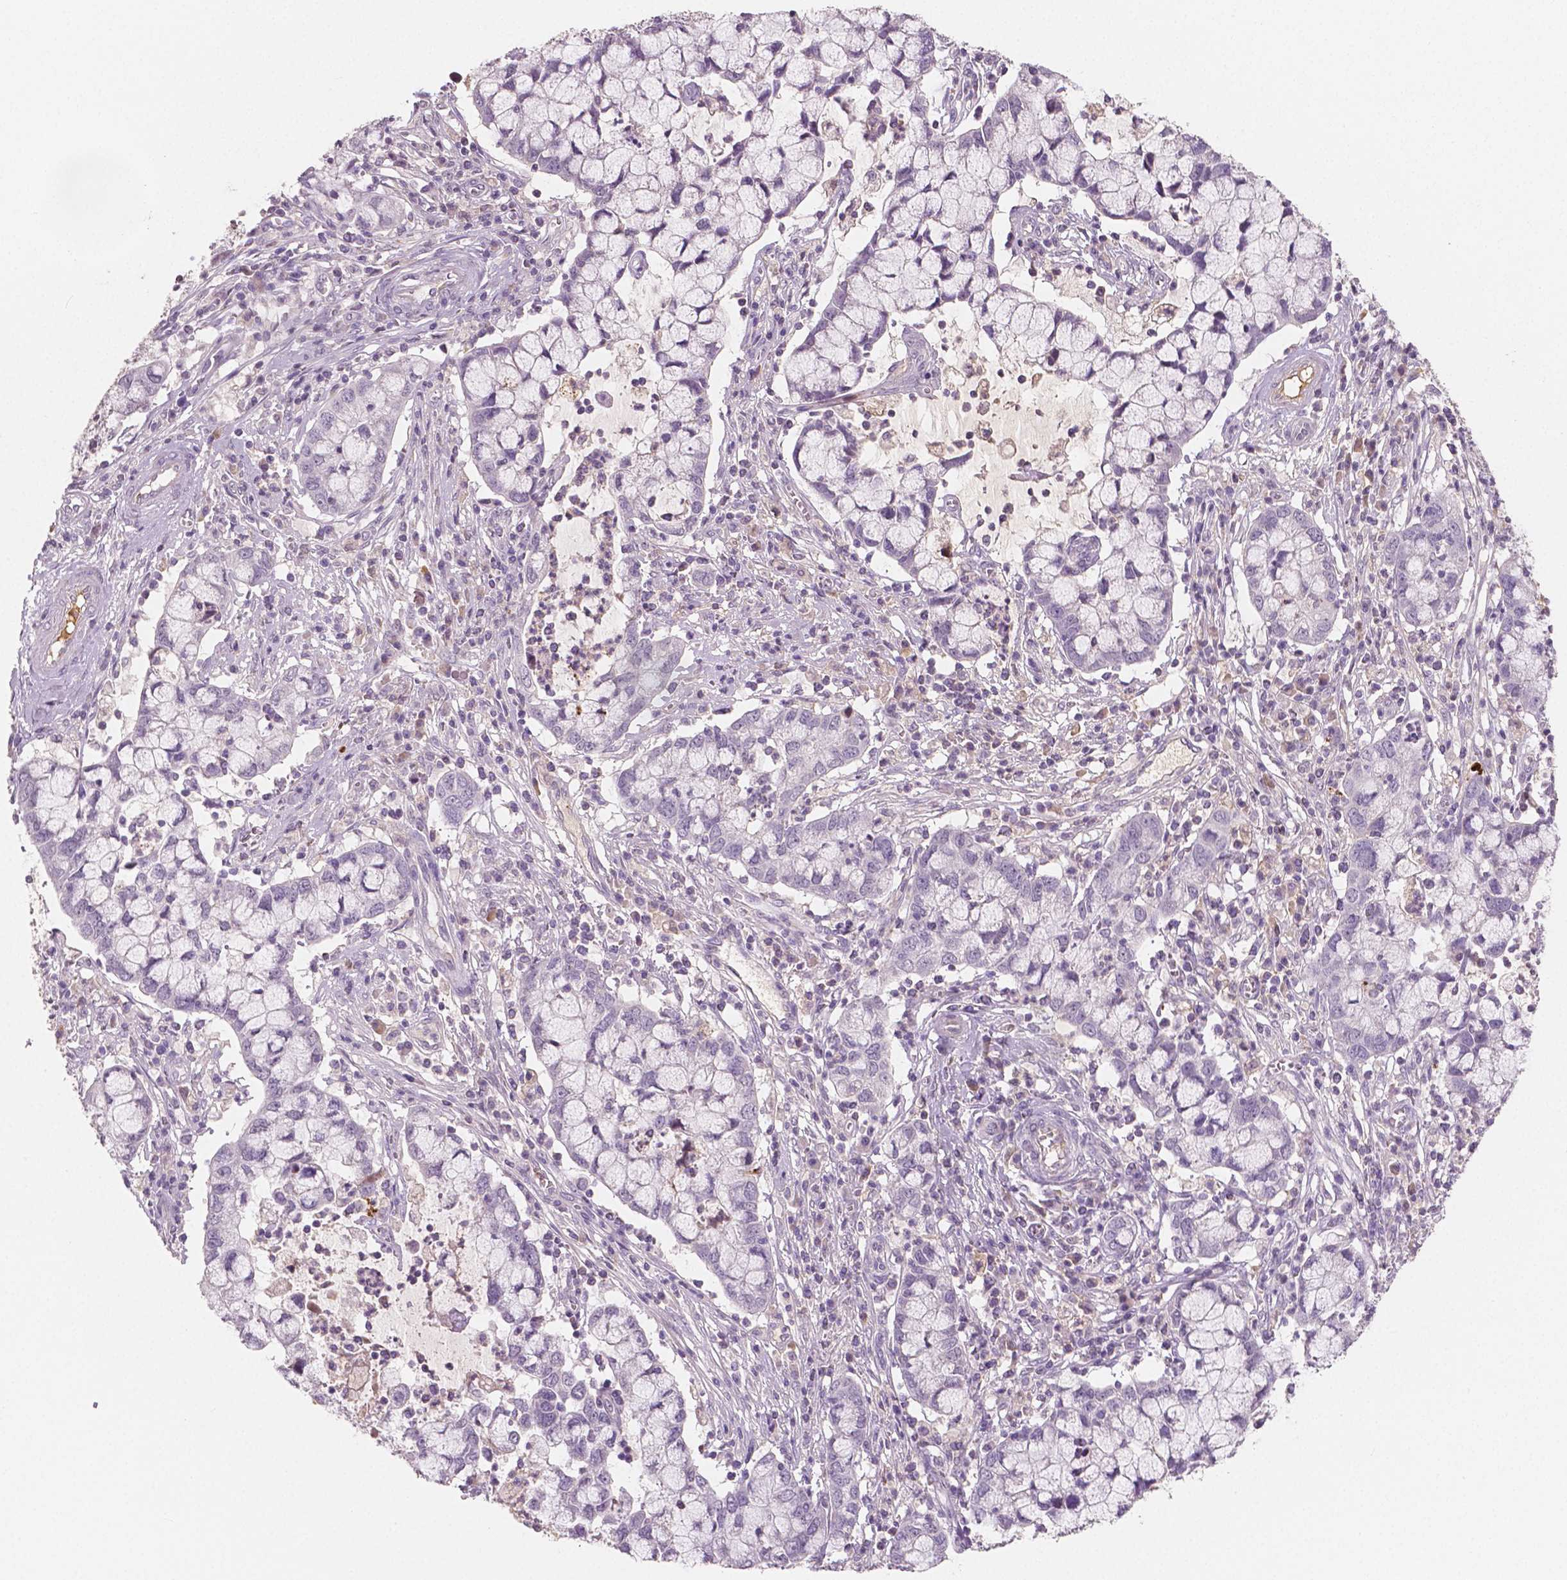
{"staining": {"intensity": "negative", "quantity": "none", "location": "none"}, "tissue": "cervical cancer", "cell_type": "Tumor cells", "image_type": "cancer", "snomed": [{"axis": "morphology", "description": "Adenocarcinoma, NOS"}, {"axis": "topography", "description": "Cervix"}], "caption": "The photomicrograph shows no staining of tumor cells in cervical adenocarcinoma.", "gene": "APOA4", "patient": {"sex": "female", "age": 40}}